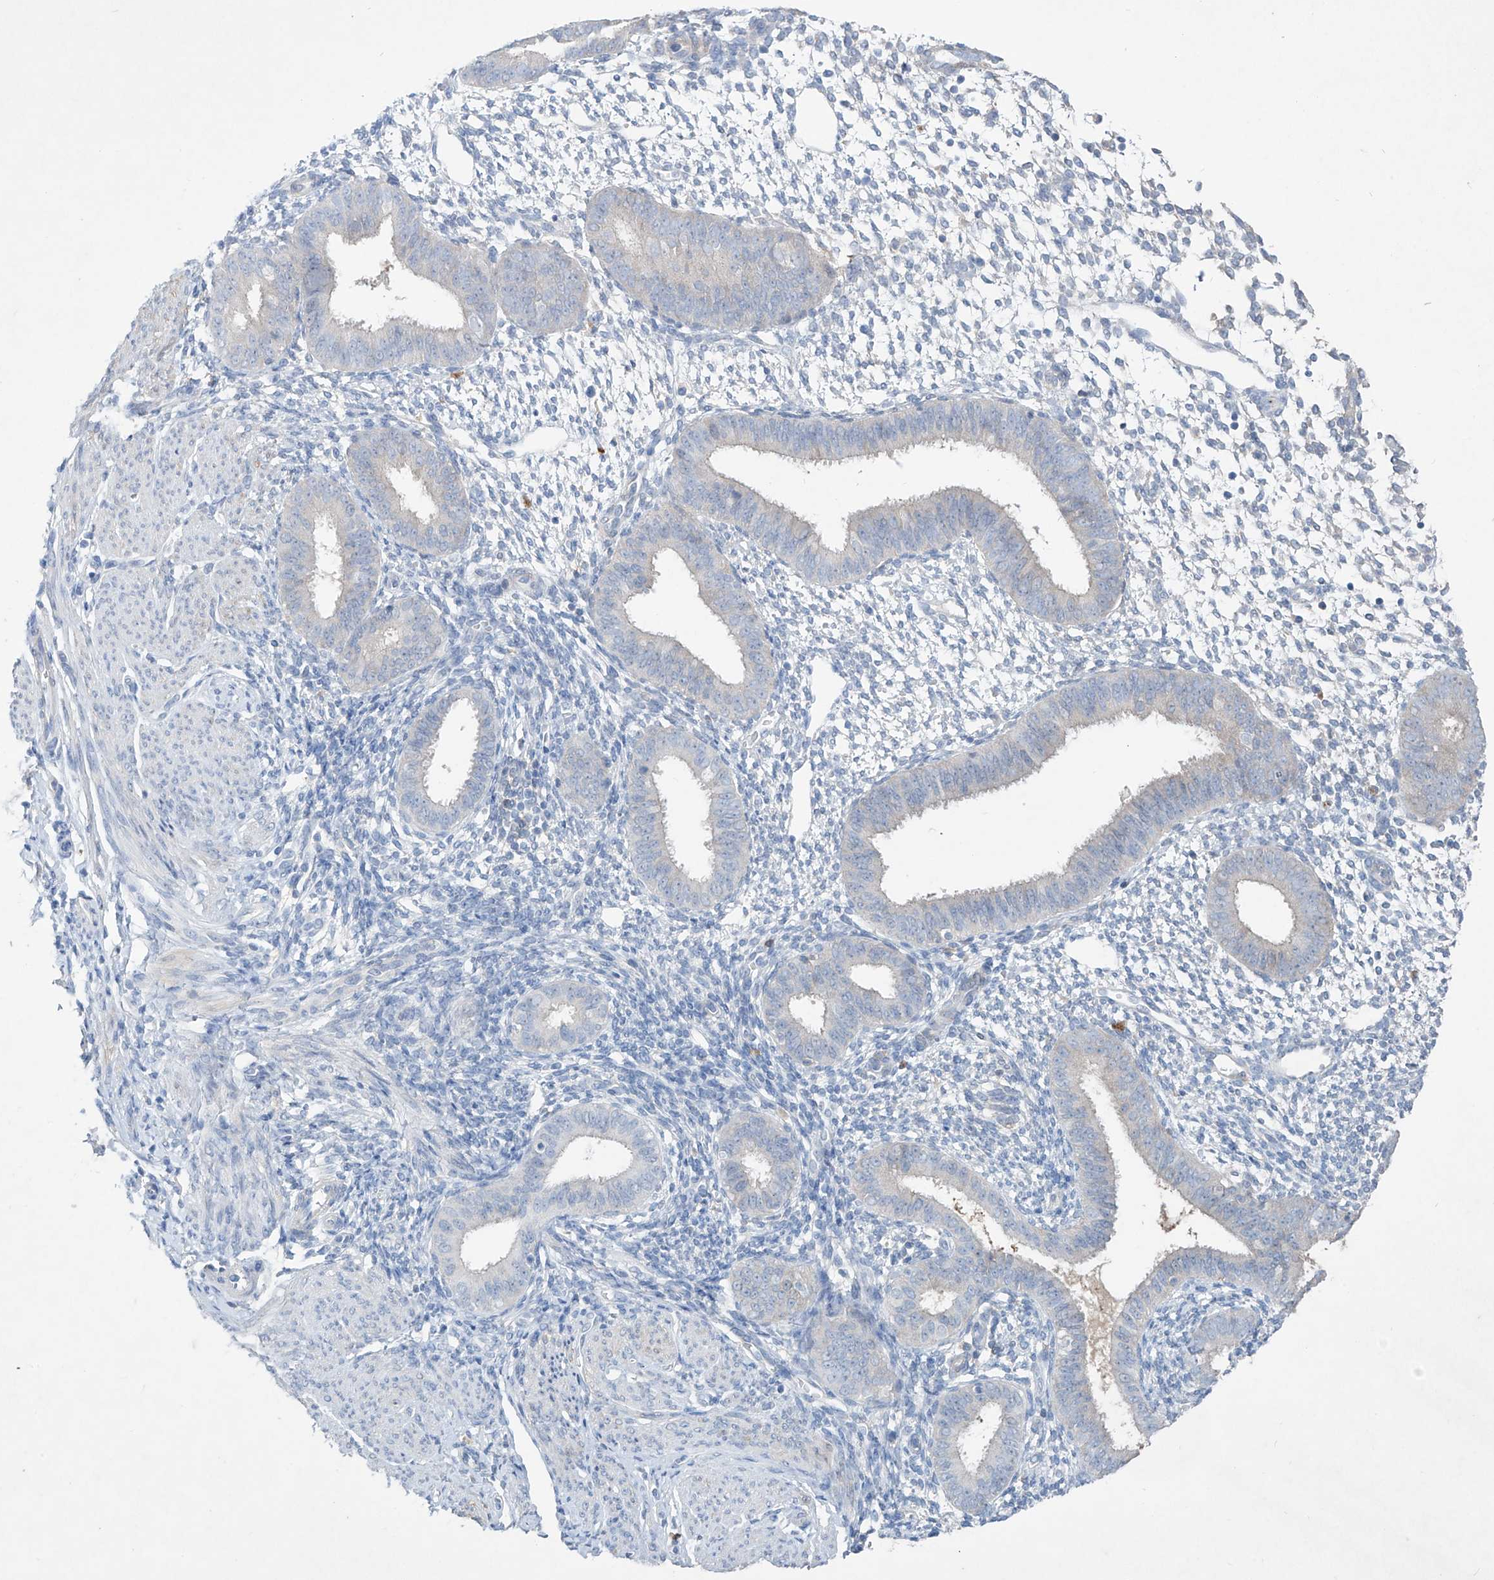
{"staining": {"intensity": "negative", "quantity": "none", "location": "none"}, "tissue": "endometrium", "cell_type": "Cells in endometrial stroma", "image_type": "normal", "snomed": [{"axis": "morphology", "description": "Normal tissue, NOS"}, {"axis": "topography", "description": "Uterus"}, {"axis": "topography", "description": "Endometrium"}], "caption": "This is a photomicrograph of immunohistochemistry (IHC) staining of normal endometrium, which shows no positivity in cells in endometrial stroma.", "gene": "ASNS", "patient": {"sex": "female", "age": 48}}